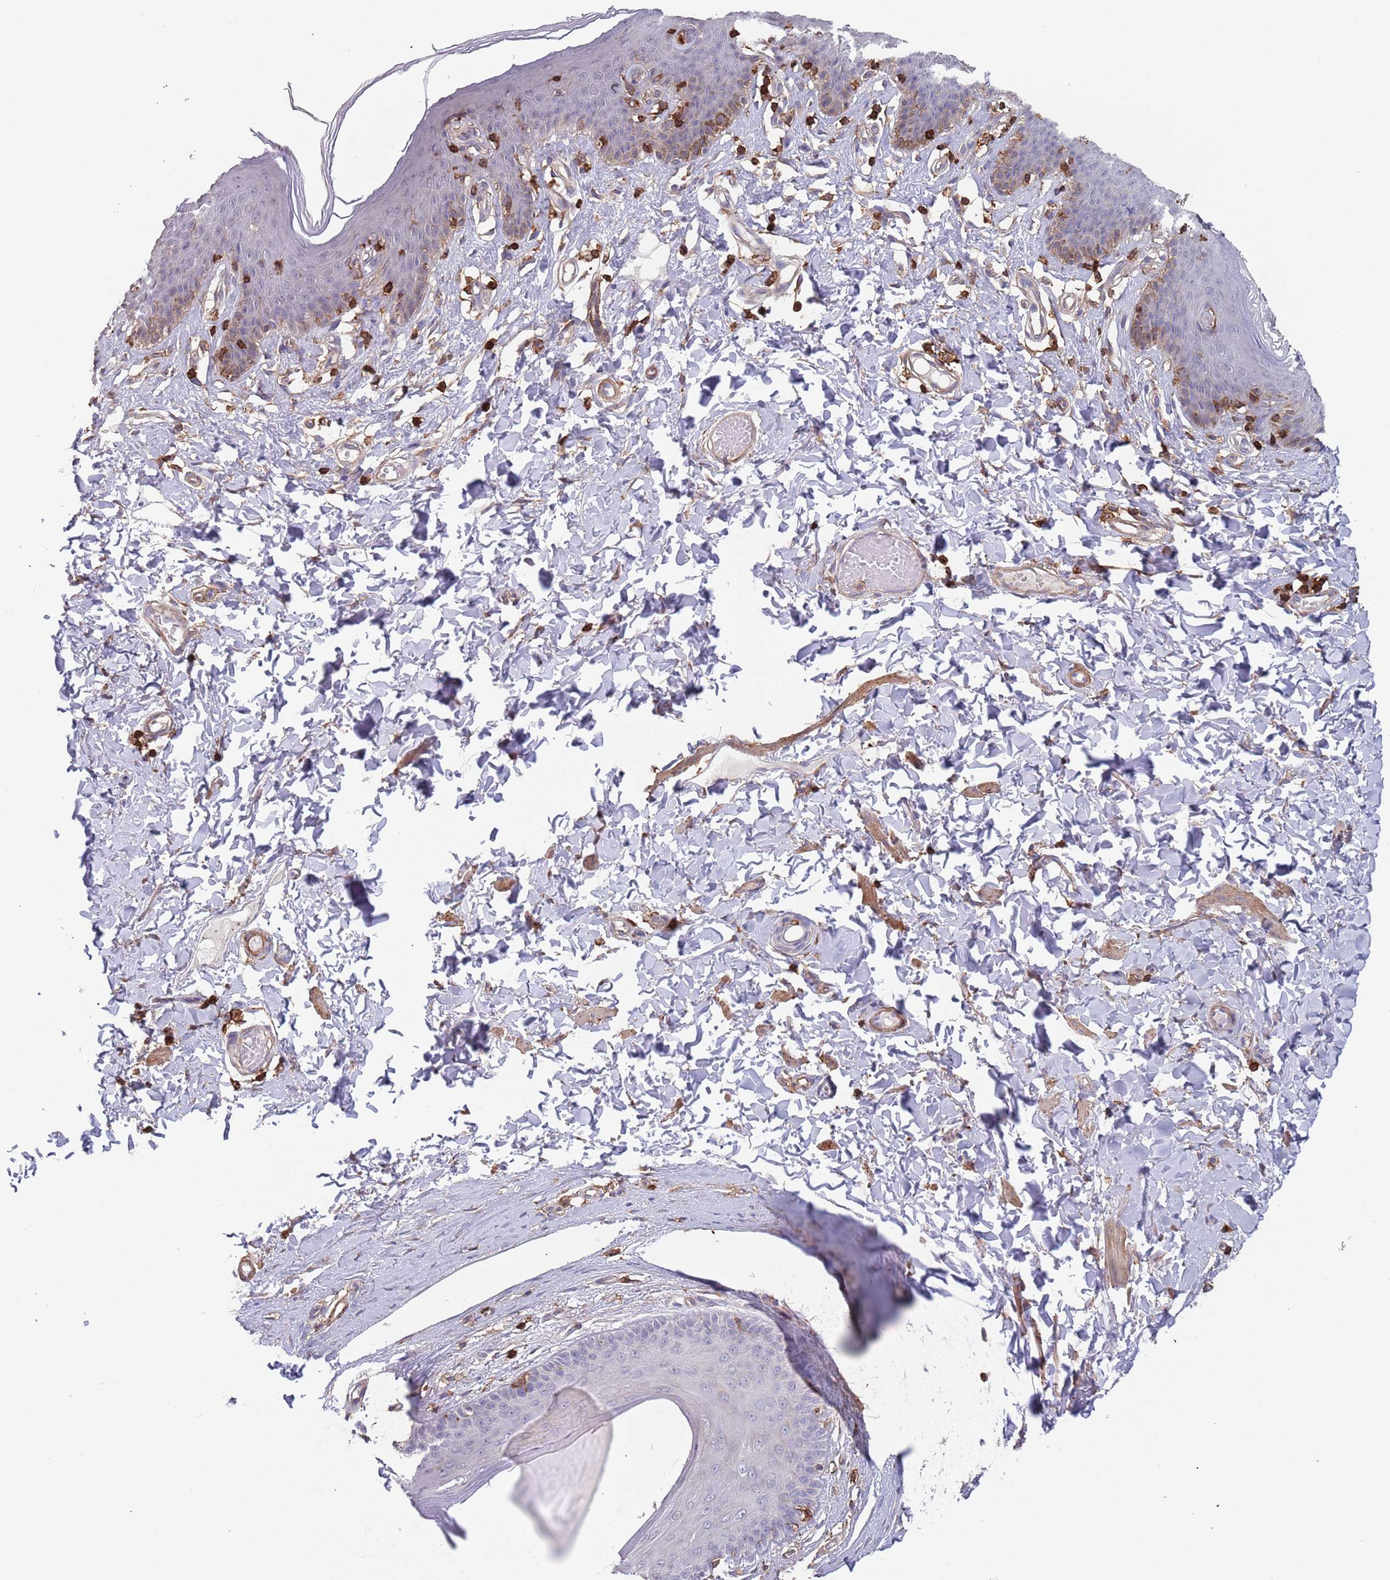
{"staining": {"intensity": "weak", "quantity": "<25%", "location": "cytoplasmic/membranous"}, "tissue": "skin", "cell_type": "Epidermal cells", "image_type": "normal", "snomed": [{"axis": "morphology", "description": "Normal tissue, NOS"}, {"axis": "topography", "description": "Vulva"}], "caption": "Immunohistochemistry (IHC) image of benign skin: human skin stained with DAB exhibits no significant protein positivity in epidermal cells.", "gene": "RNF144A", "patient": {"sex": "female", "age": 66}}